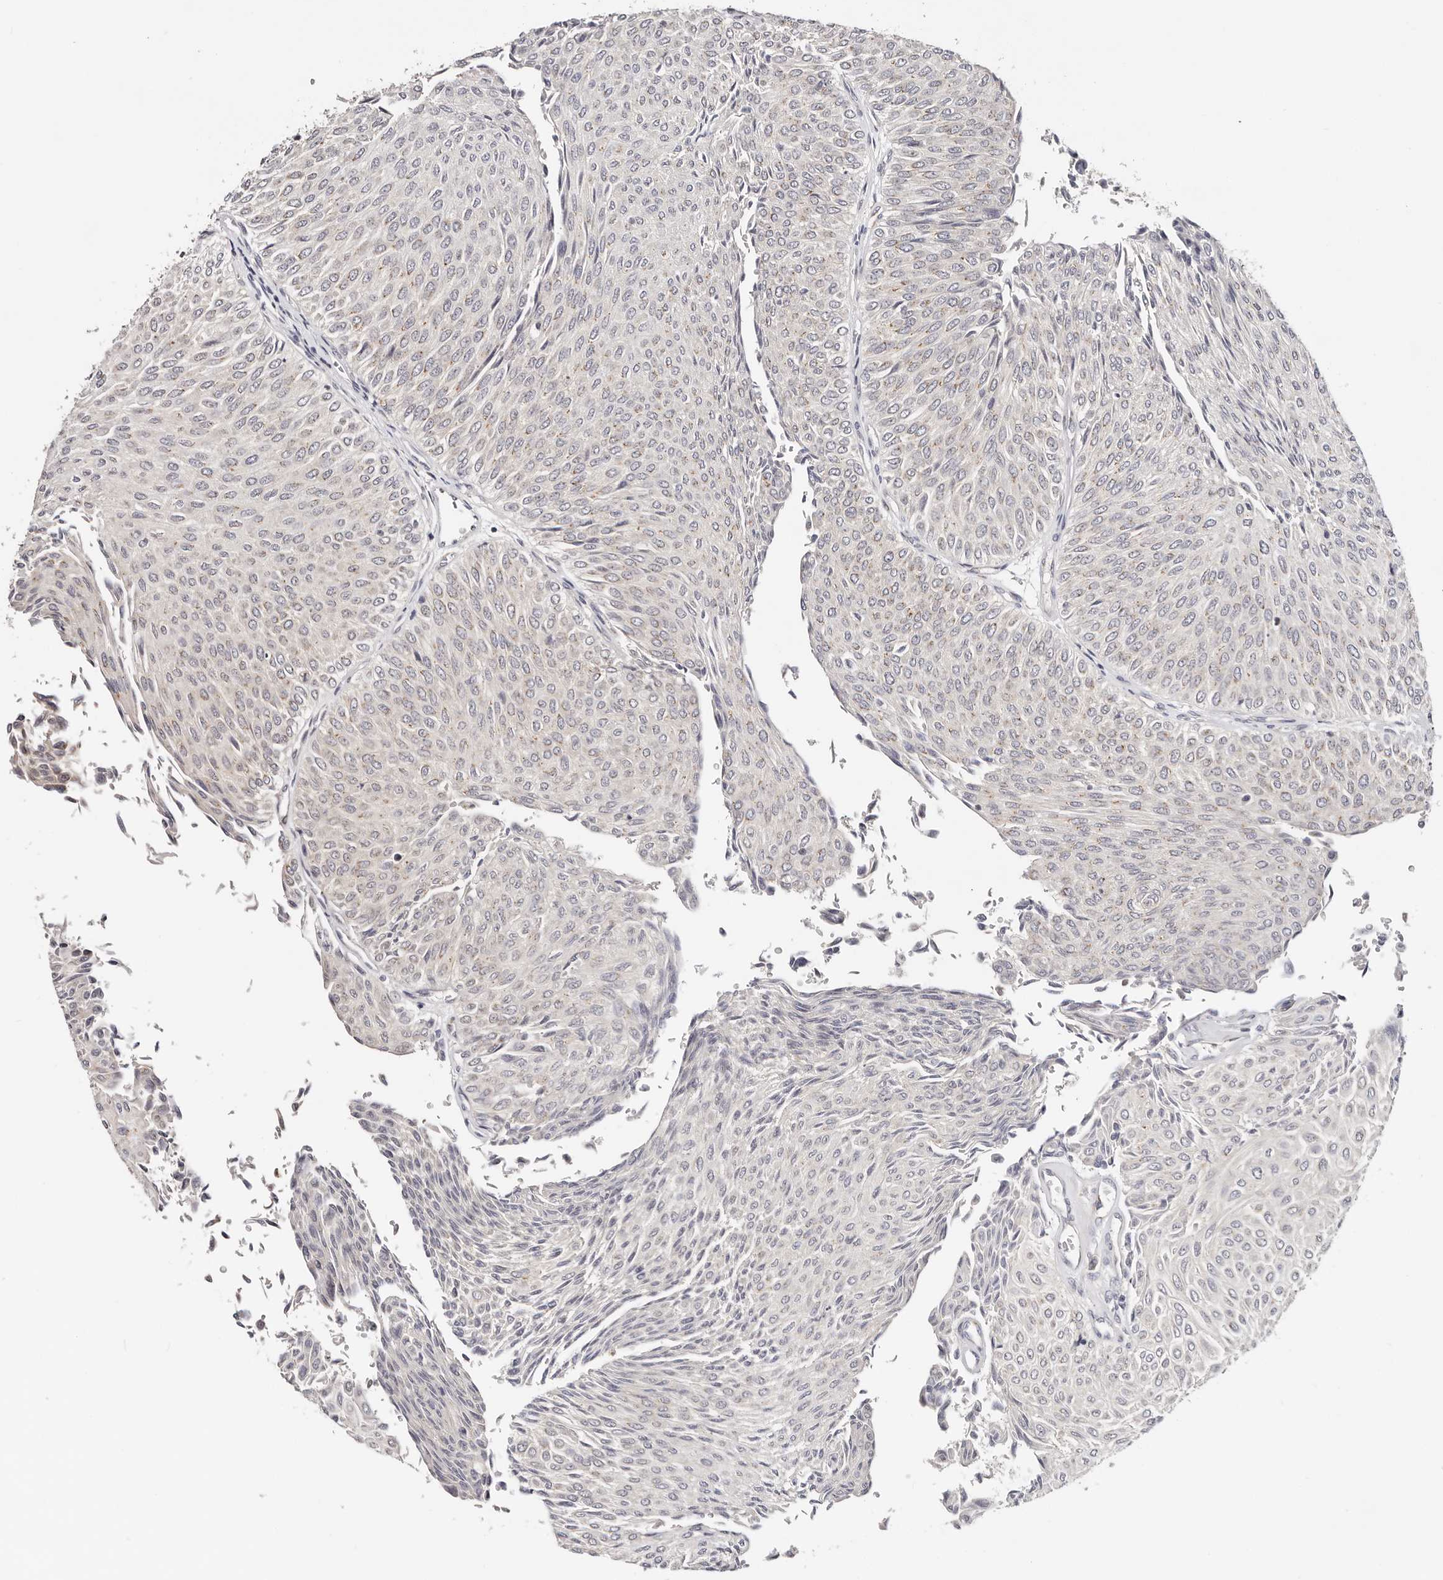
{"staining": {"intensity": "moderate", "quantity": "<25%", "location": "cytoplasmic/membranous"}, "tissue": "urothelial cancer", "cell_type": "Tumor cells", "image_type": "cancer", "snomed": [{"axis": "morphology", "description": "Urothelial carcinoma, Low grade"}, {"axis": "topography", "description": "Urinary bladder"}], "caption": "Immunohistochemical staining of human urothelial cancer shows moderate cytoplasmic/membranous protein positivity in approximately <25% of tumor cells.", "gene": "VIPAS39", "patient": {"sex": "male", "age": 78}}